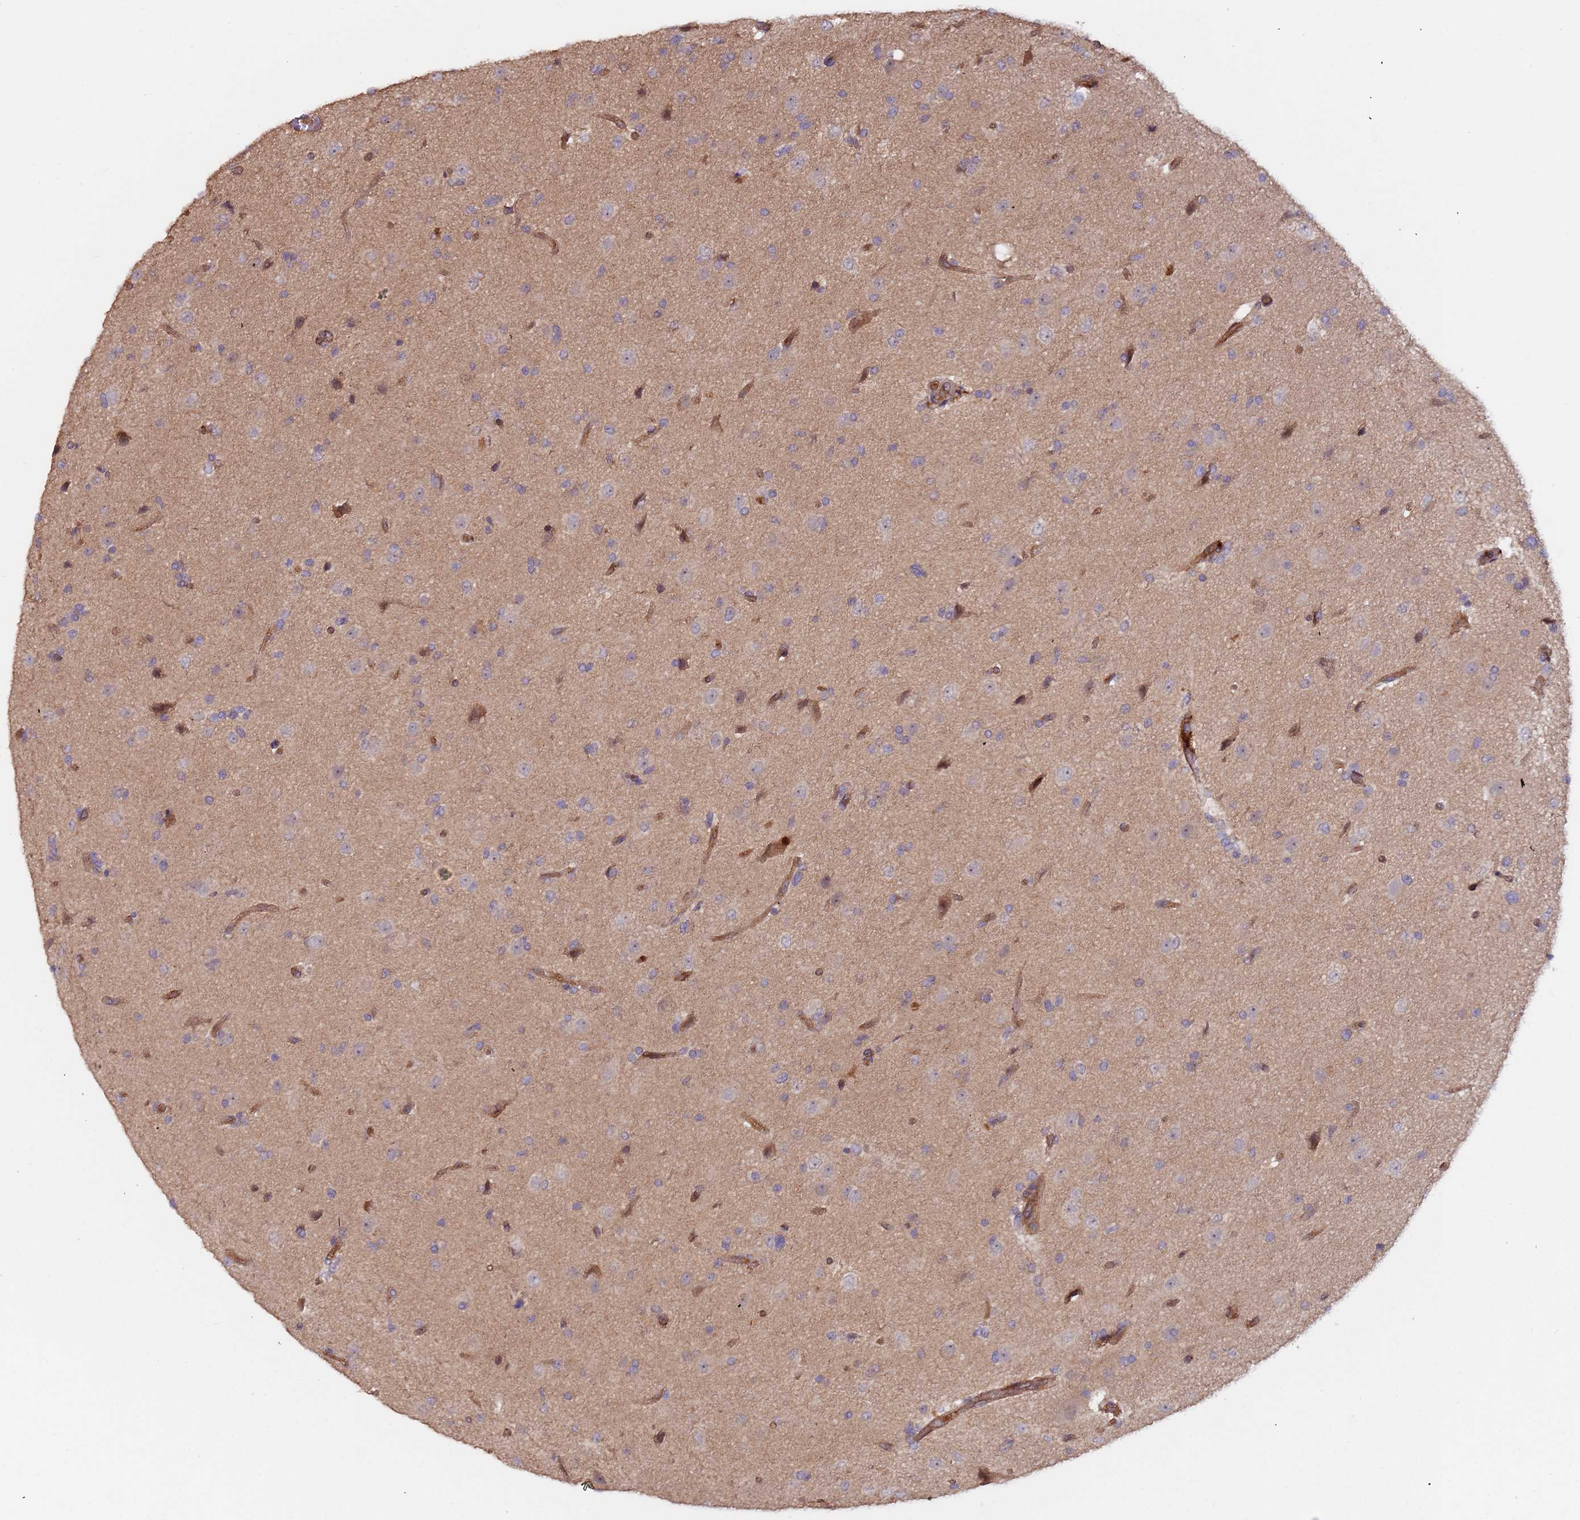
{"staining": {"intensity": "negative", "quantity": "none", "location": "none"}, "tissue": "glioma", "cell_type": "Tumor cells", "image_type": "cancer", "snomed": [{"axis": "morphology", "description": "Glioma, malignant, High grade"}, {"axis": "topography", "description": "Brain"}], "caption": "The histopathology image displays no significant staining in tumor cells of malignant glioma (high-grade).", "gene": "KANSL1L", "patient": {"sex": "male", "age": 33}}